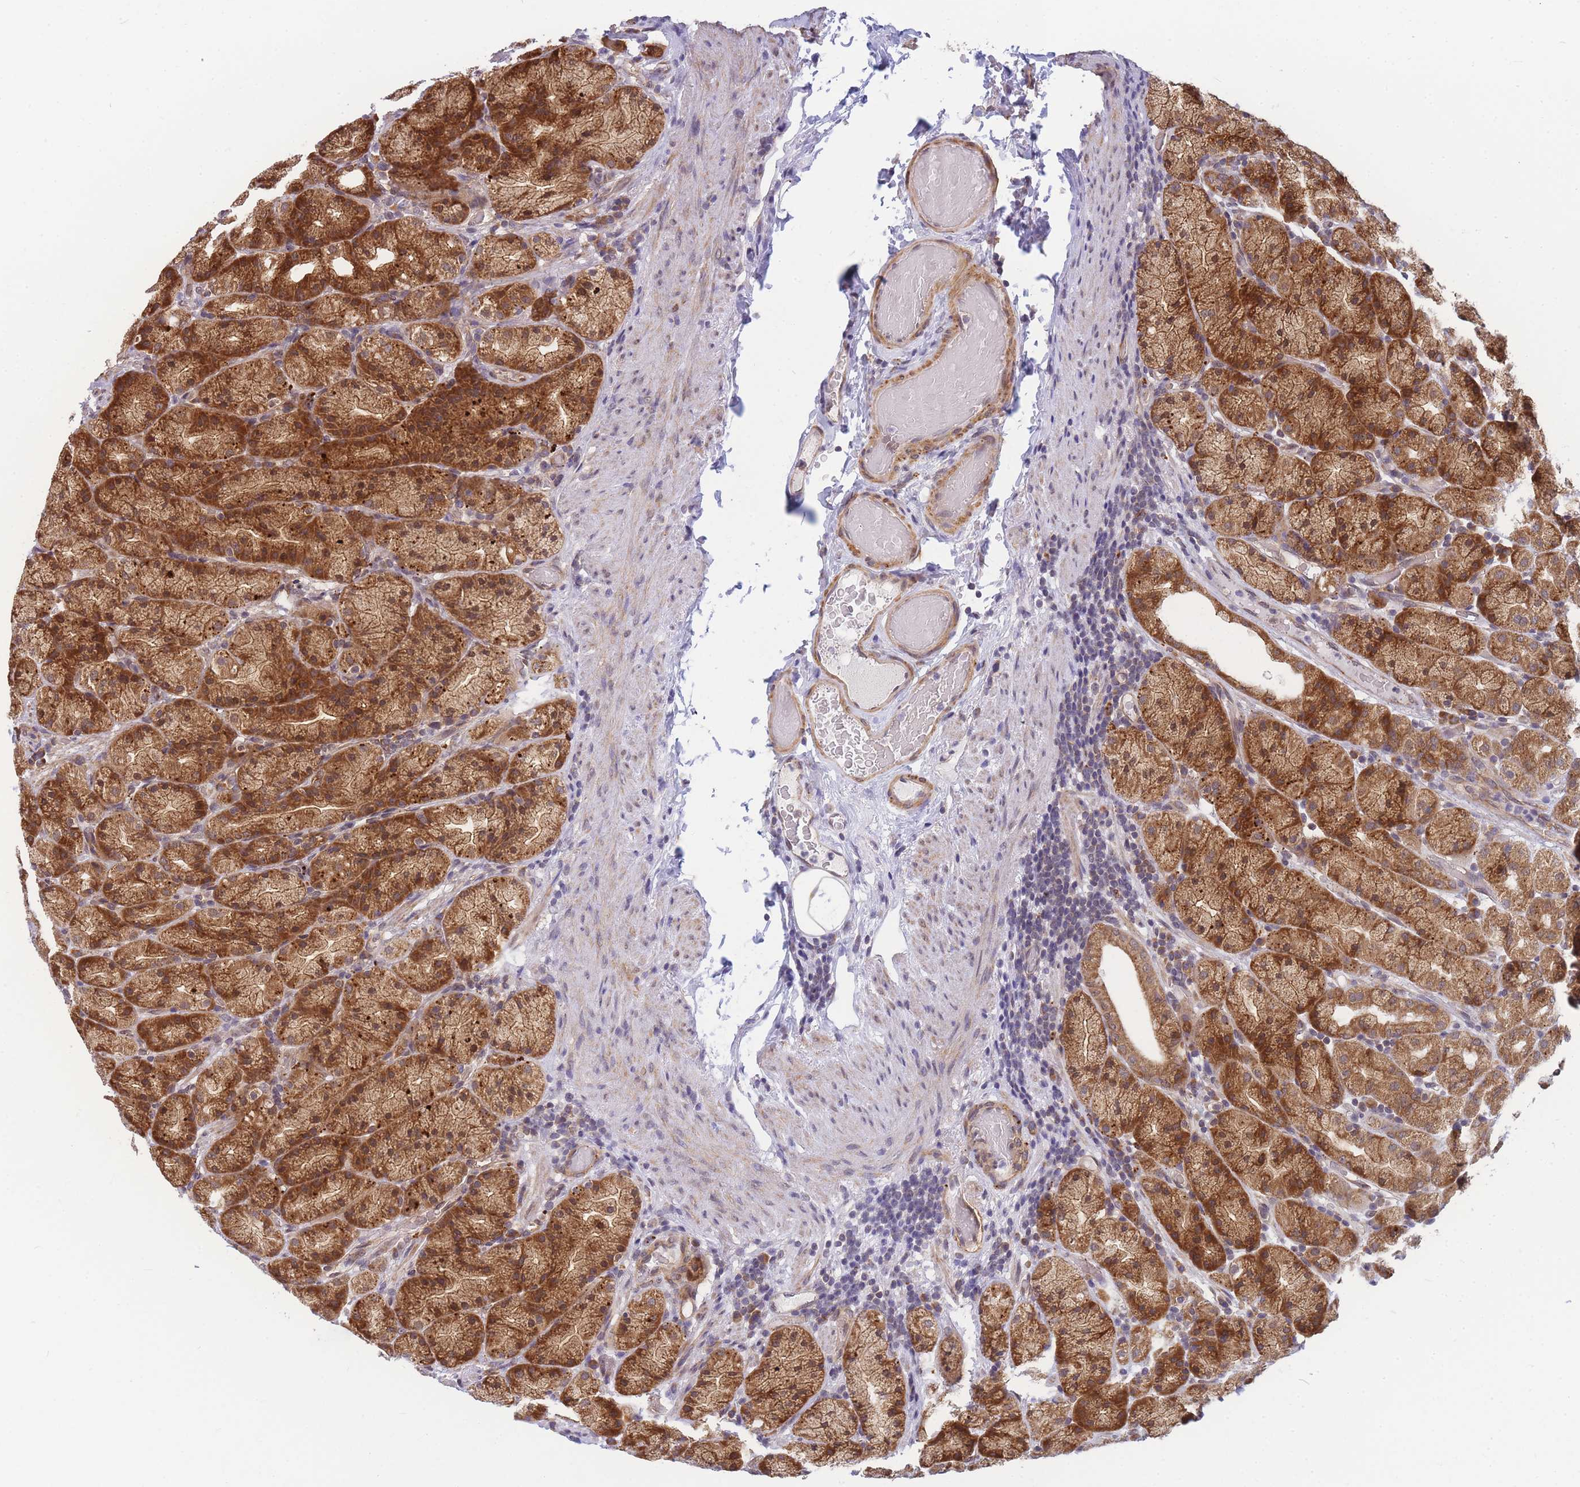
{"staining": {"intensity": "strong", "quantity": ">75%", "location": "cytoplasmic/membranous,nuclear"}, "tissue": "stomach", "cell_type": "Glandular cells", "image_type": "normal", "snomed": [{"axis": "morphology", "description": "Normal tissue, NOS"}, {"axis": "topography", "description": "Stomach, upper"}, {"axis": "topography", "description": "Stomach"}], "caption": "Stomach stained with DAB immunohistochemistry (IHC) displays high levels of strong cytoplasmic/membranous,nuclear expression in approximately >75% of glandular cells.", "gene": "ENSG00000276345", "patient": {"sex": "male", "age": 68}}